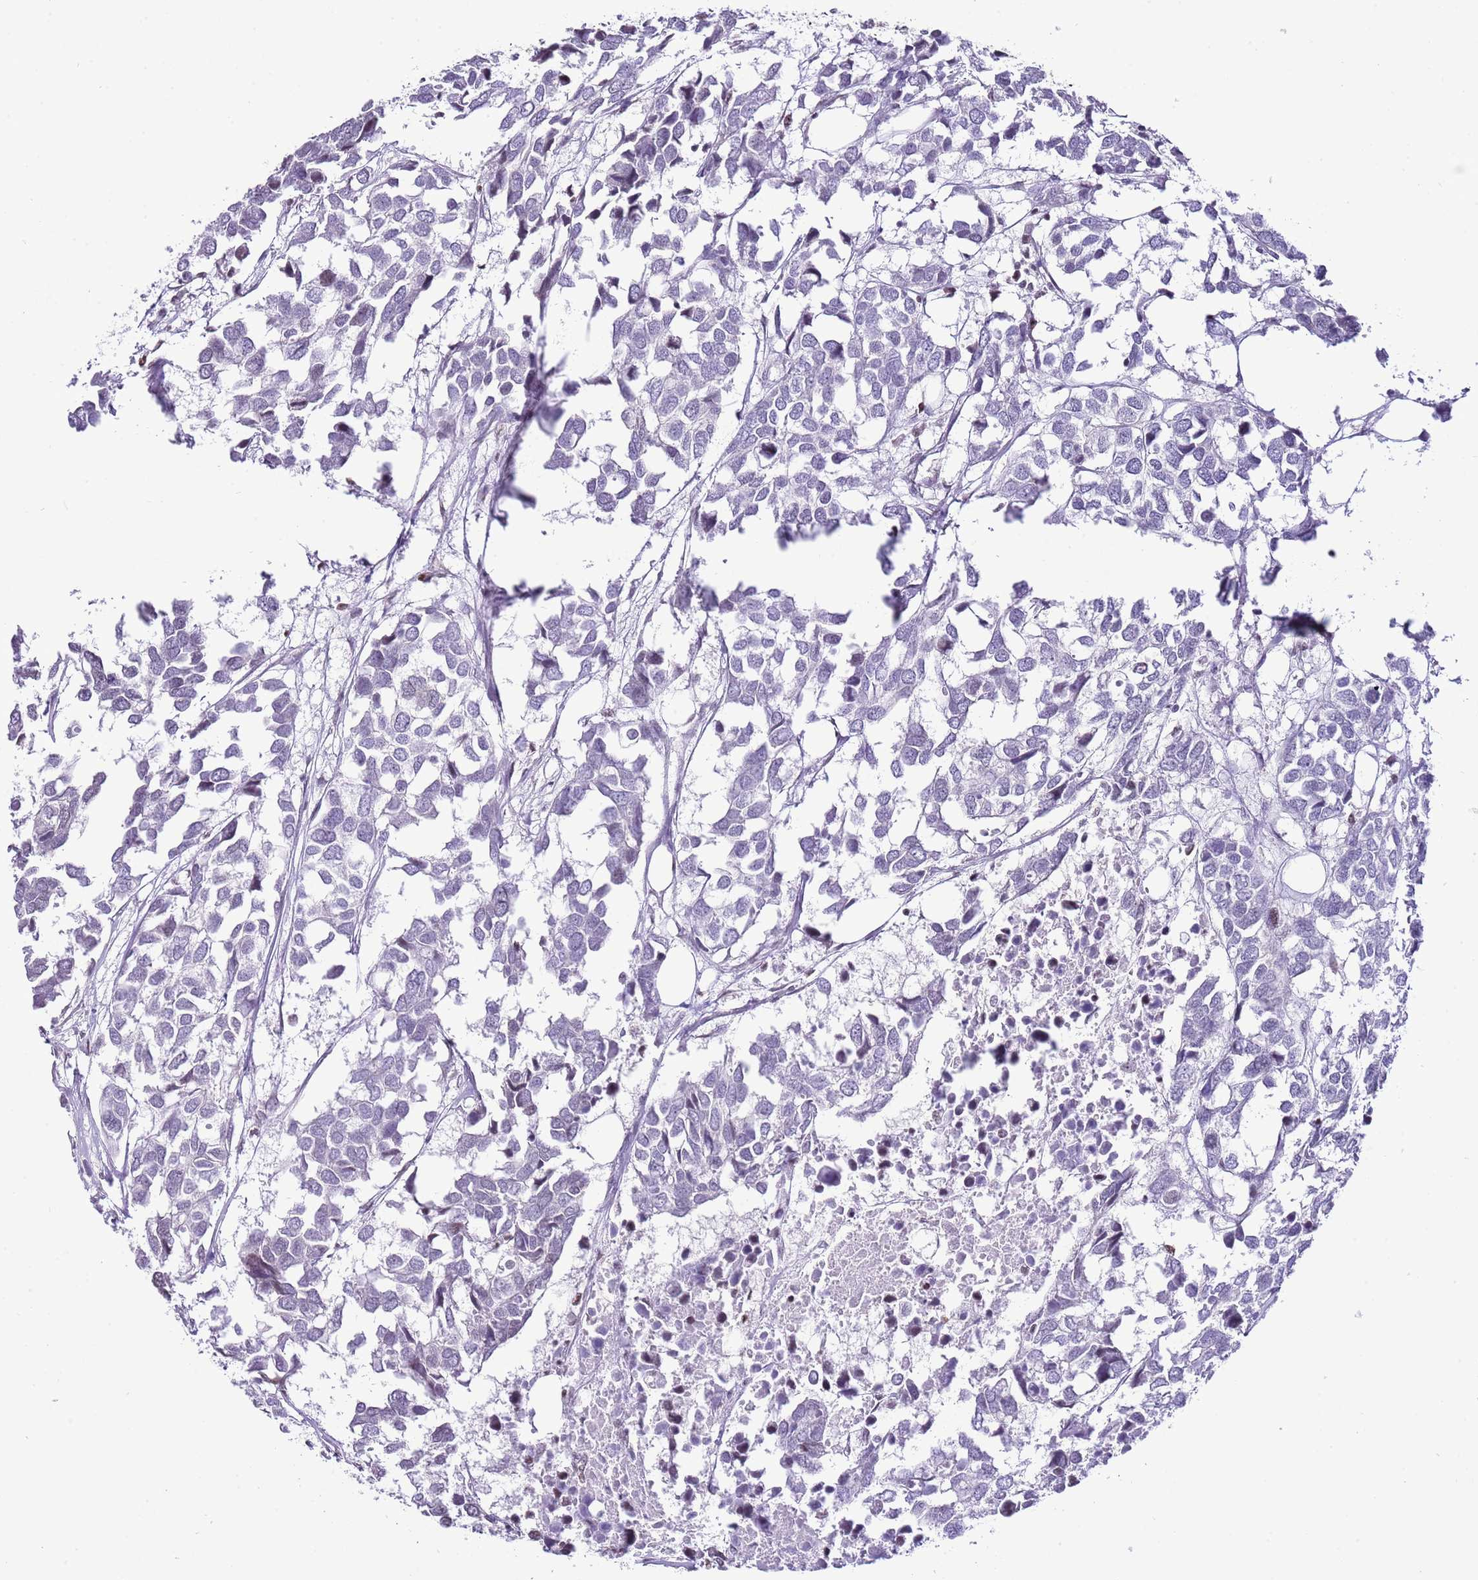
{"staining": {"intensity": "negative", "quantity": "none", "location": "none"}, "tissue": "breast cancer", "cell_type": "Tumor cells", "image_type": "cancer", "snomed": [{"axis": "morphology", "description": "Duct carcinoma"}, {"axis": "topography", "description": "Breast"}], "caption": "Histopathology image shows no protein positivity in tumor cells of breast invasive ductal carcinoma tissue.", "gene": "PRR15", "patient": {"sex": "female", "age": 83}}